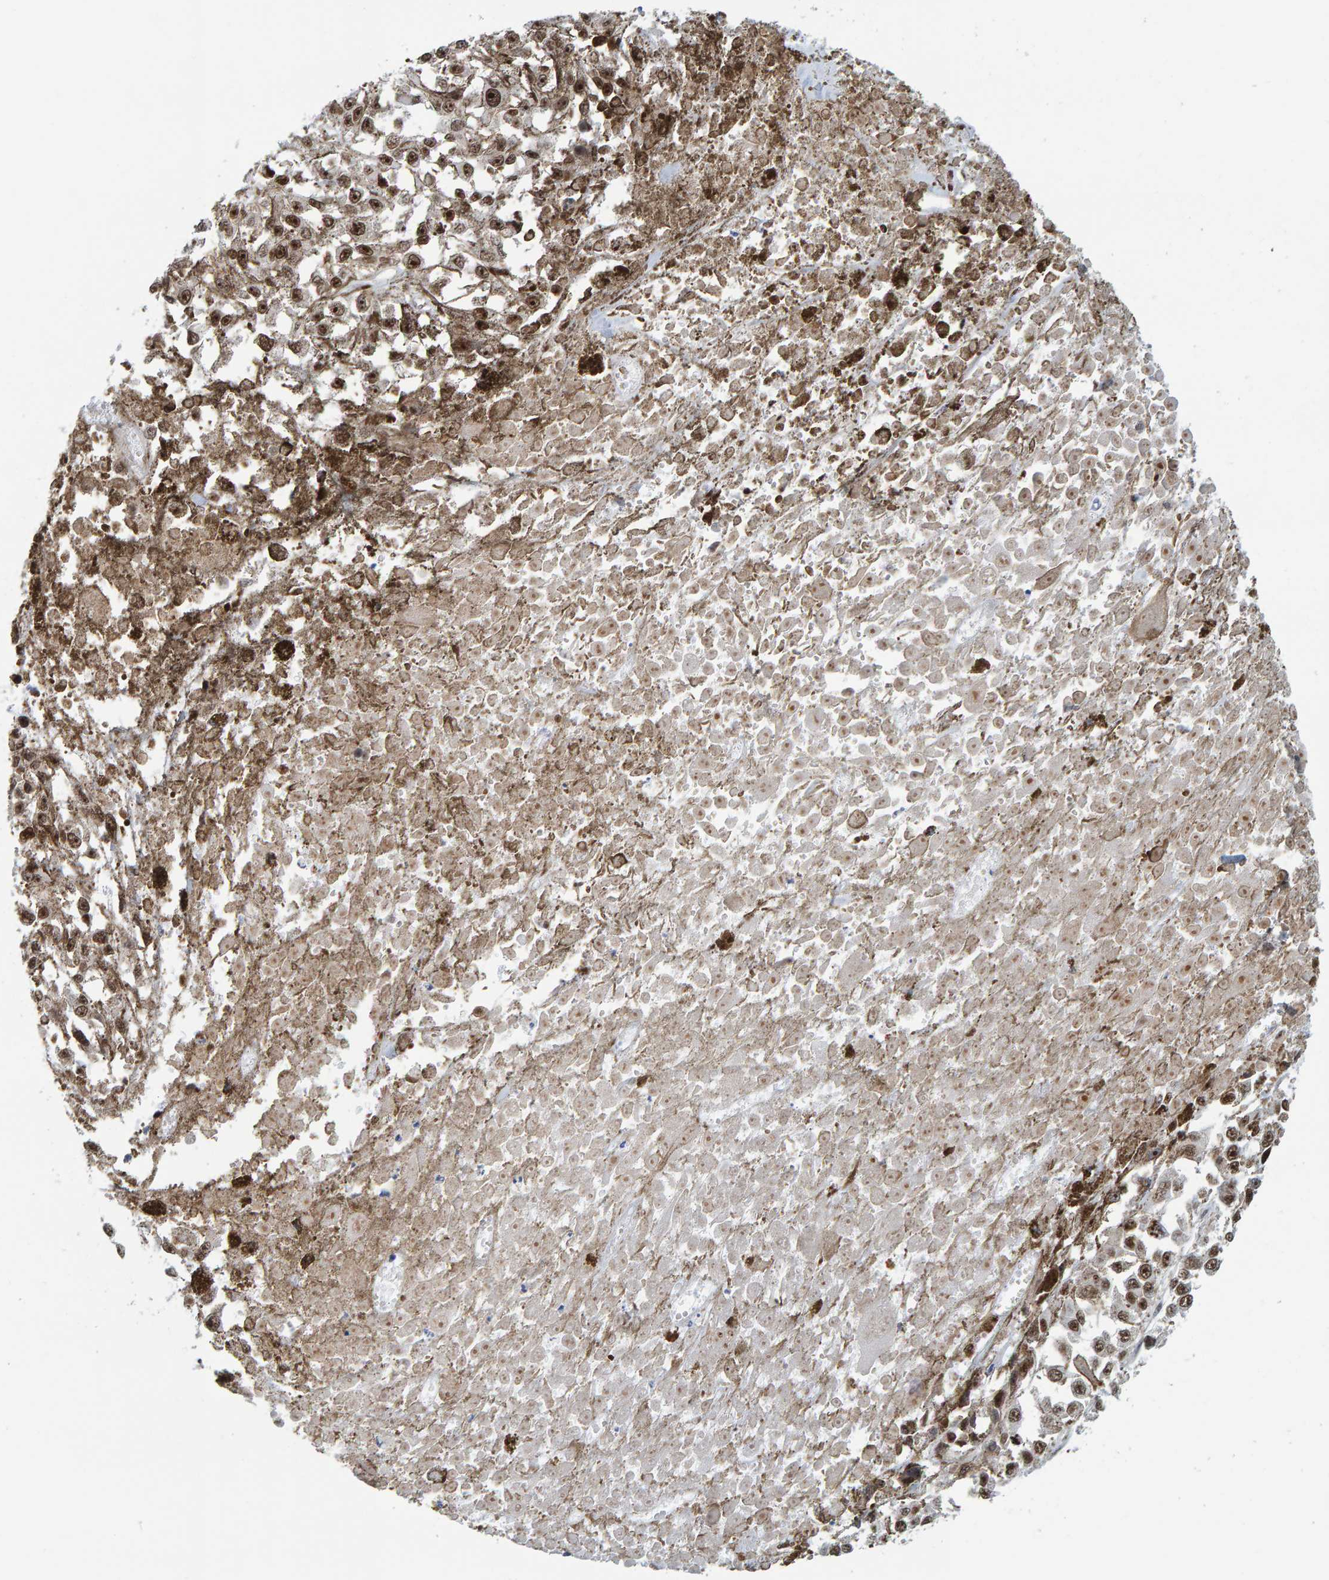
{"staining": {"intensity": "strong", "quantity": ">75%", "location": "nuclear"}, "tissue": "melanoma", "cell_type": "Tumor cells", "image_type": "cancer", "snomed": [{"axis": "morphology", "description": "Malignant melanoma, Metastatic site"}, {"axis": "topography", "description": "Lymph node"}], "caption": "Protein expression by immunohistochemistry (IHC) shows strong nuclear staining in approximately >75% of tumor cells in melanoma.", "gene": "POLR1E", "patient": {"sex": "male", "age": 59}}